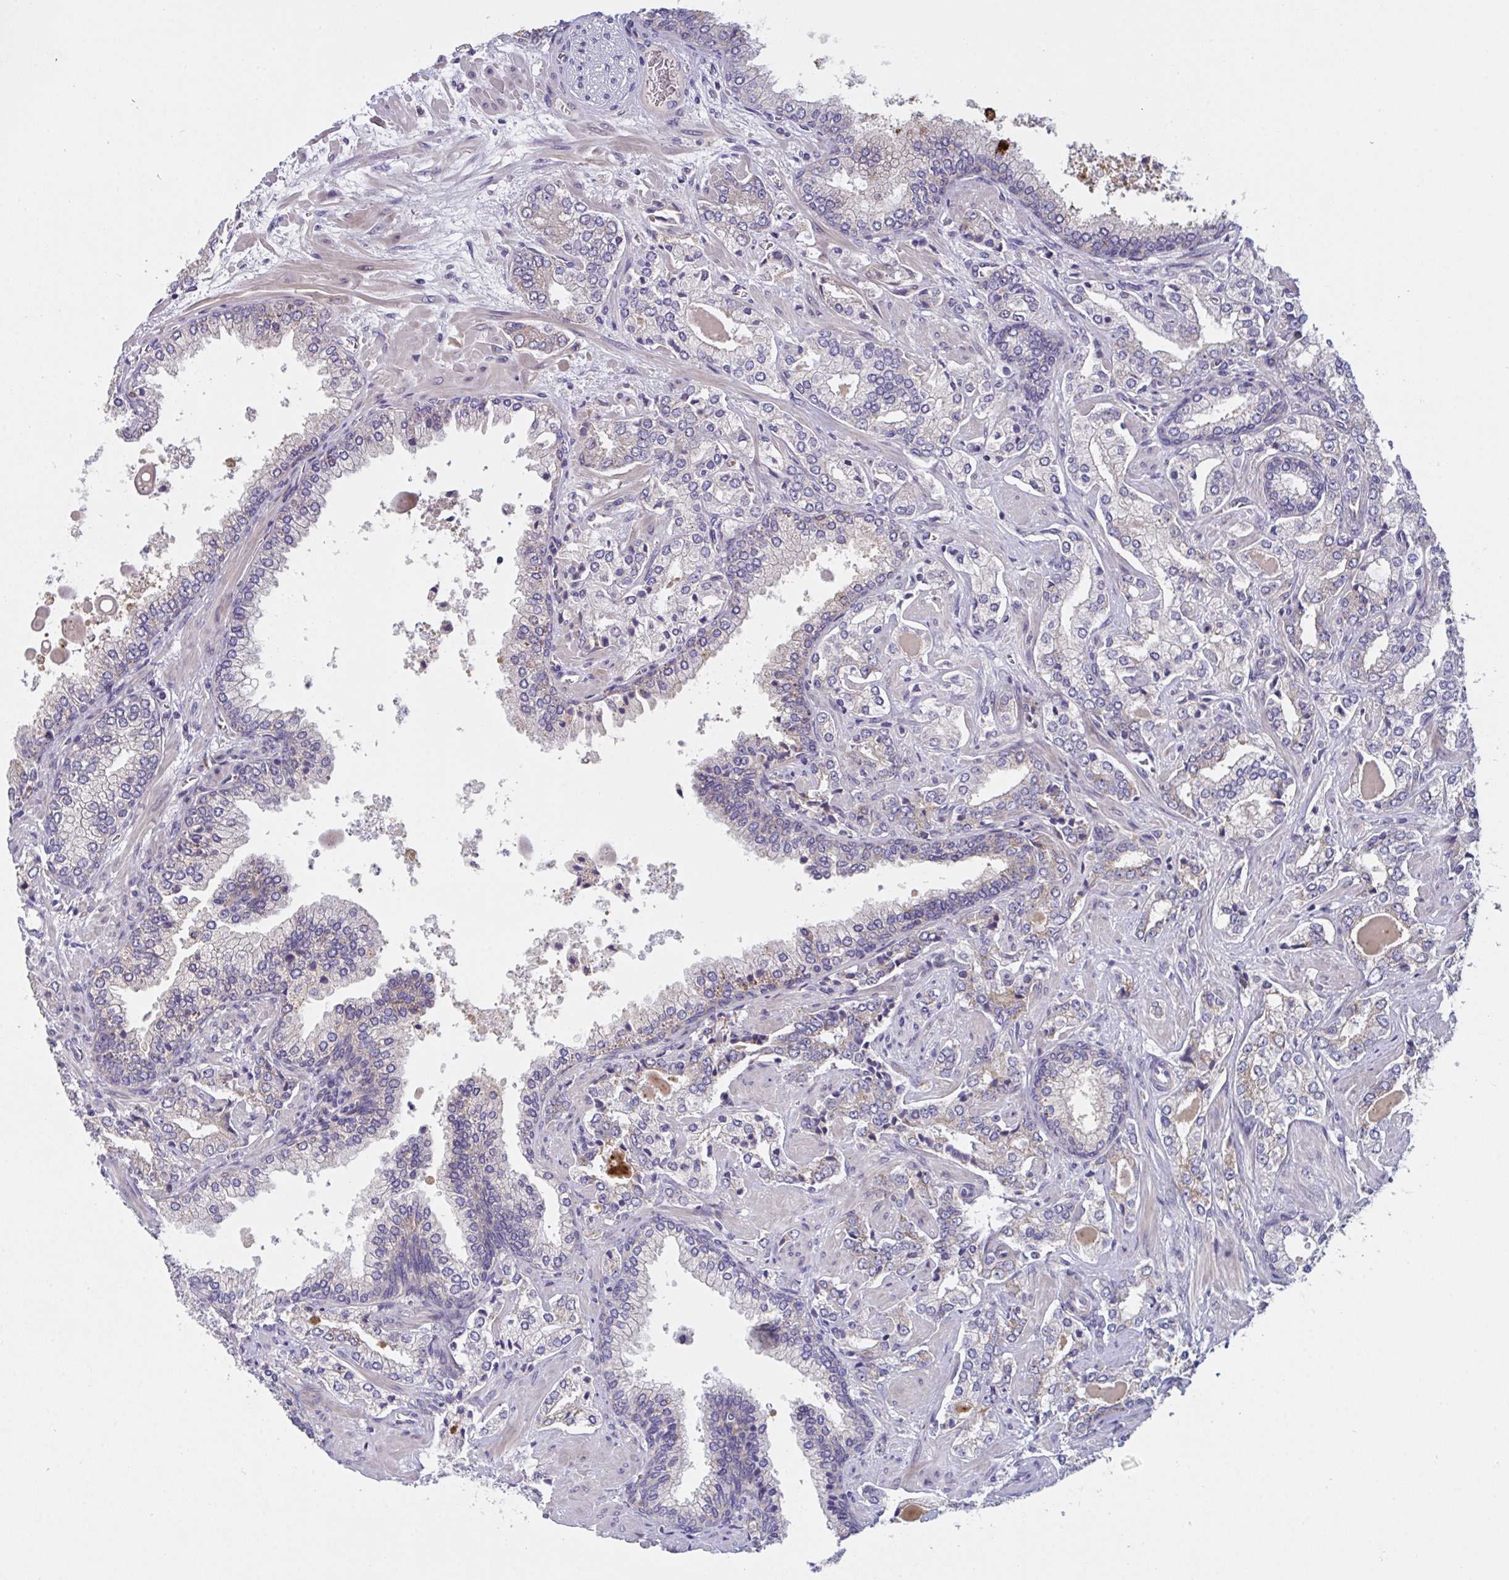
{"staining": {"intensity": "moderate", "quantity": "<25%", "location": "cytoplasmic/membranous"}, "tissue": "prostate cancer", "cell_type": "Tumor cells", "image_type": "cancer", "snomed": [{"axis": "morphology", "description": "Adenocarcinoma, High grade"}, {"axis": "topography", "description": "Prostate"}], "caption": "High-power microscopy captured an immunohistochemistry micrograph of prostate cancer (high-grade adenocarcinoma), revealing moderate cytoplasmic/membranous positivity in about <25% of tumor cells.", "gene": "MRPS2", "patient": {"sex": "male", "age": 60}}